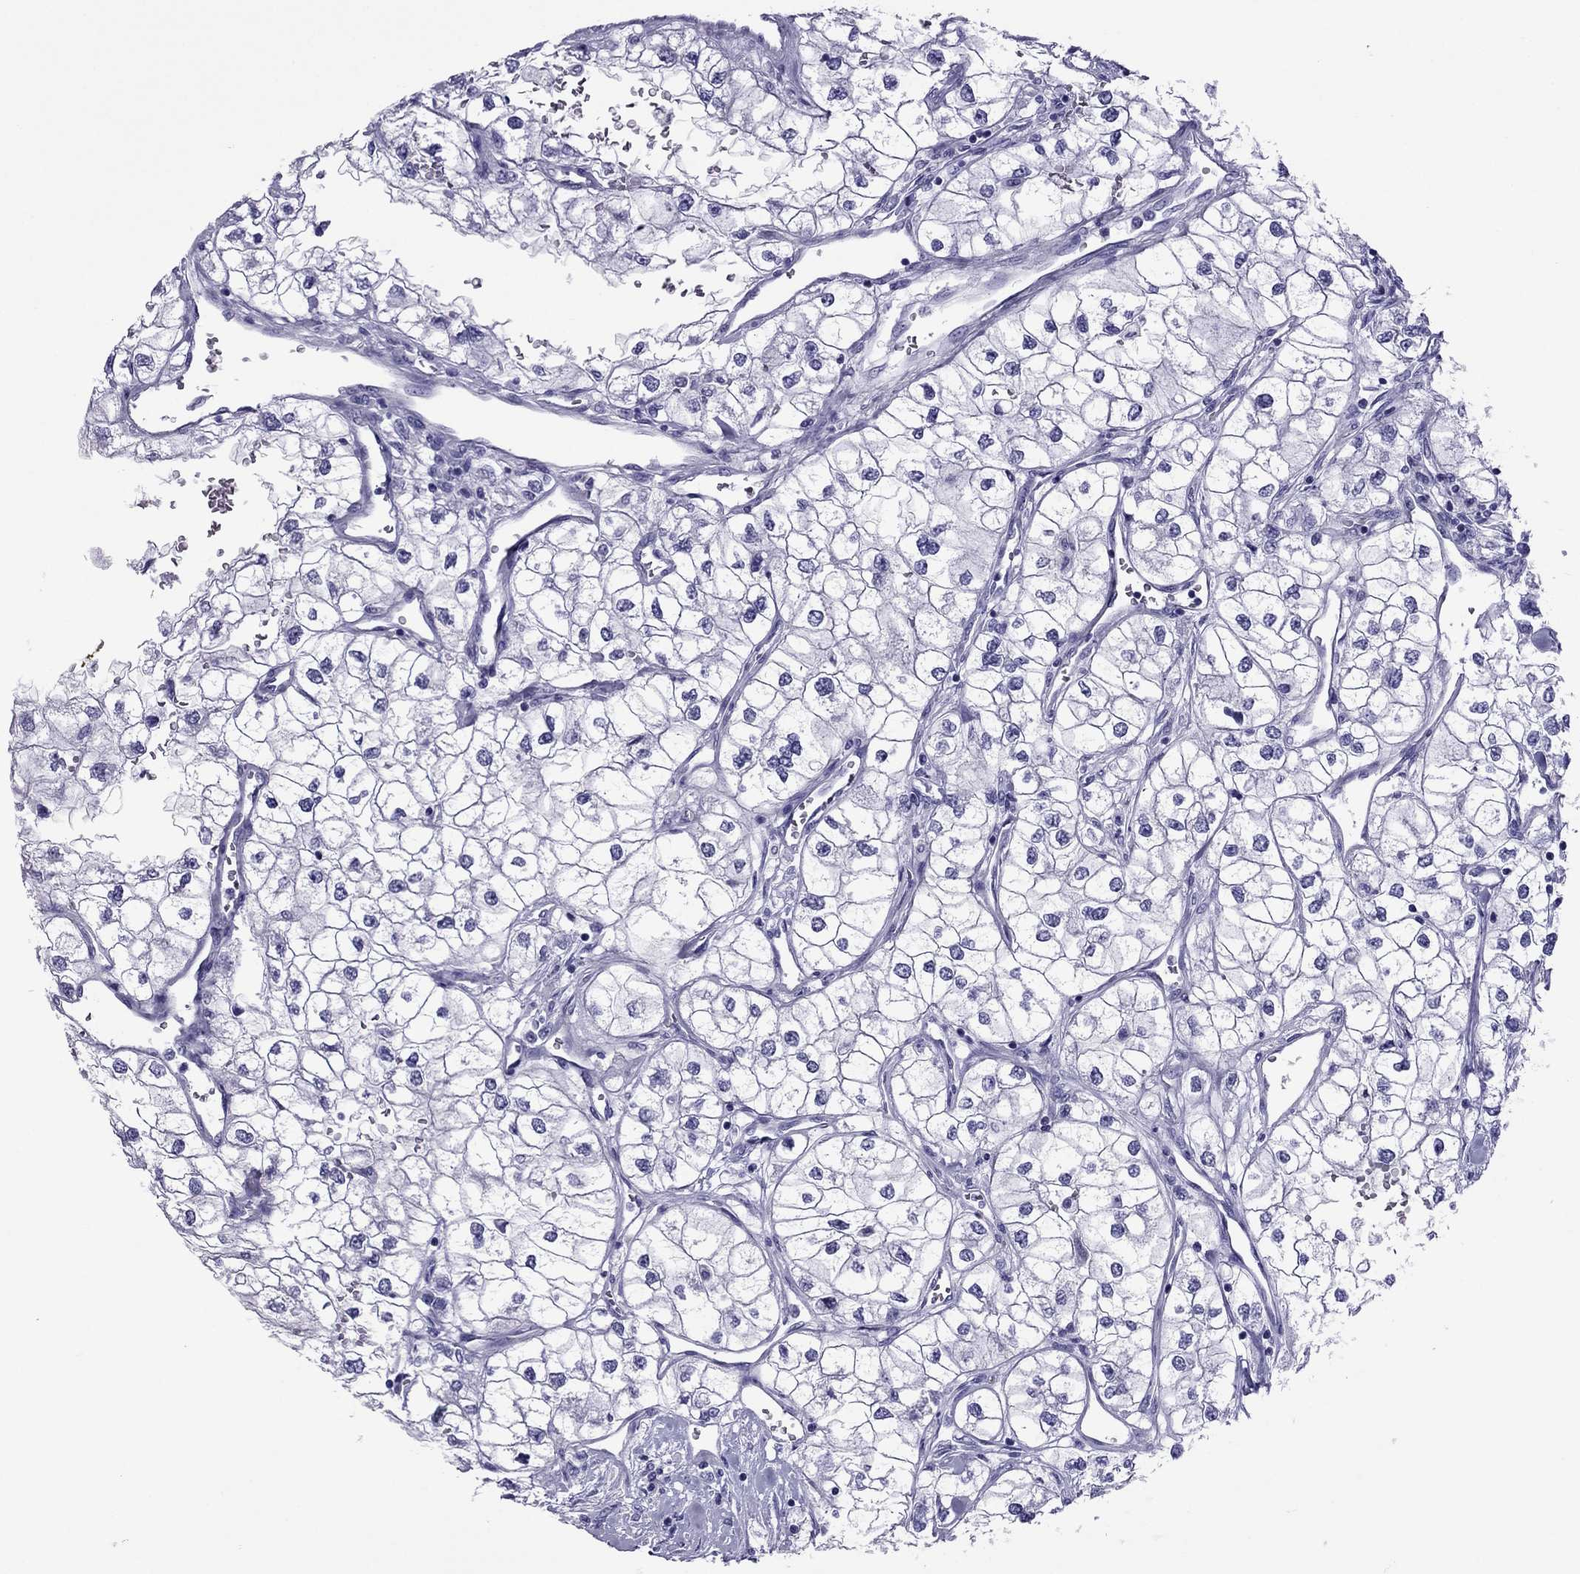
{"staining": {"intensity": "negative", "quantity": "none", "location": "none"}, "tissue": "renal cancer", "cell_type": "Tumor cells", "image_type": "cancer", "snomed": [{"axis": "morphology", "description": "Adenocarcinoma, NOS"}, {"axis": "topography", "description": "Kidney"}], "caption": "Human renal cancer stained for a protein using IHC exhibits no positivity in tumor cells.", "gene": "MYL11", "patient": {"sex": "male", "age": 59}}